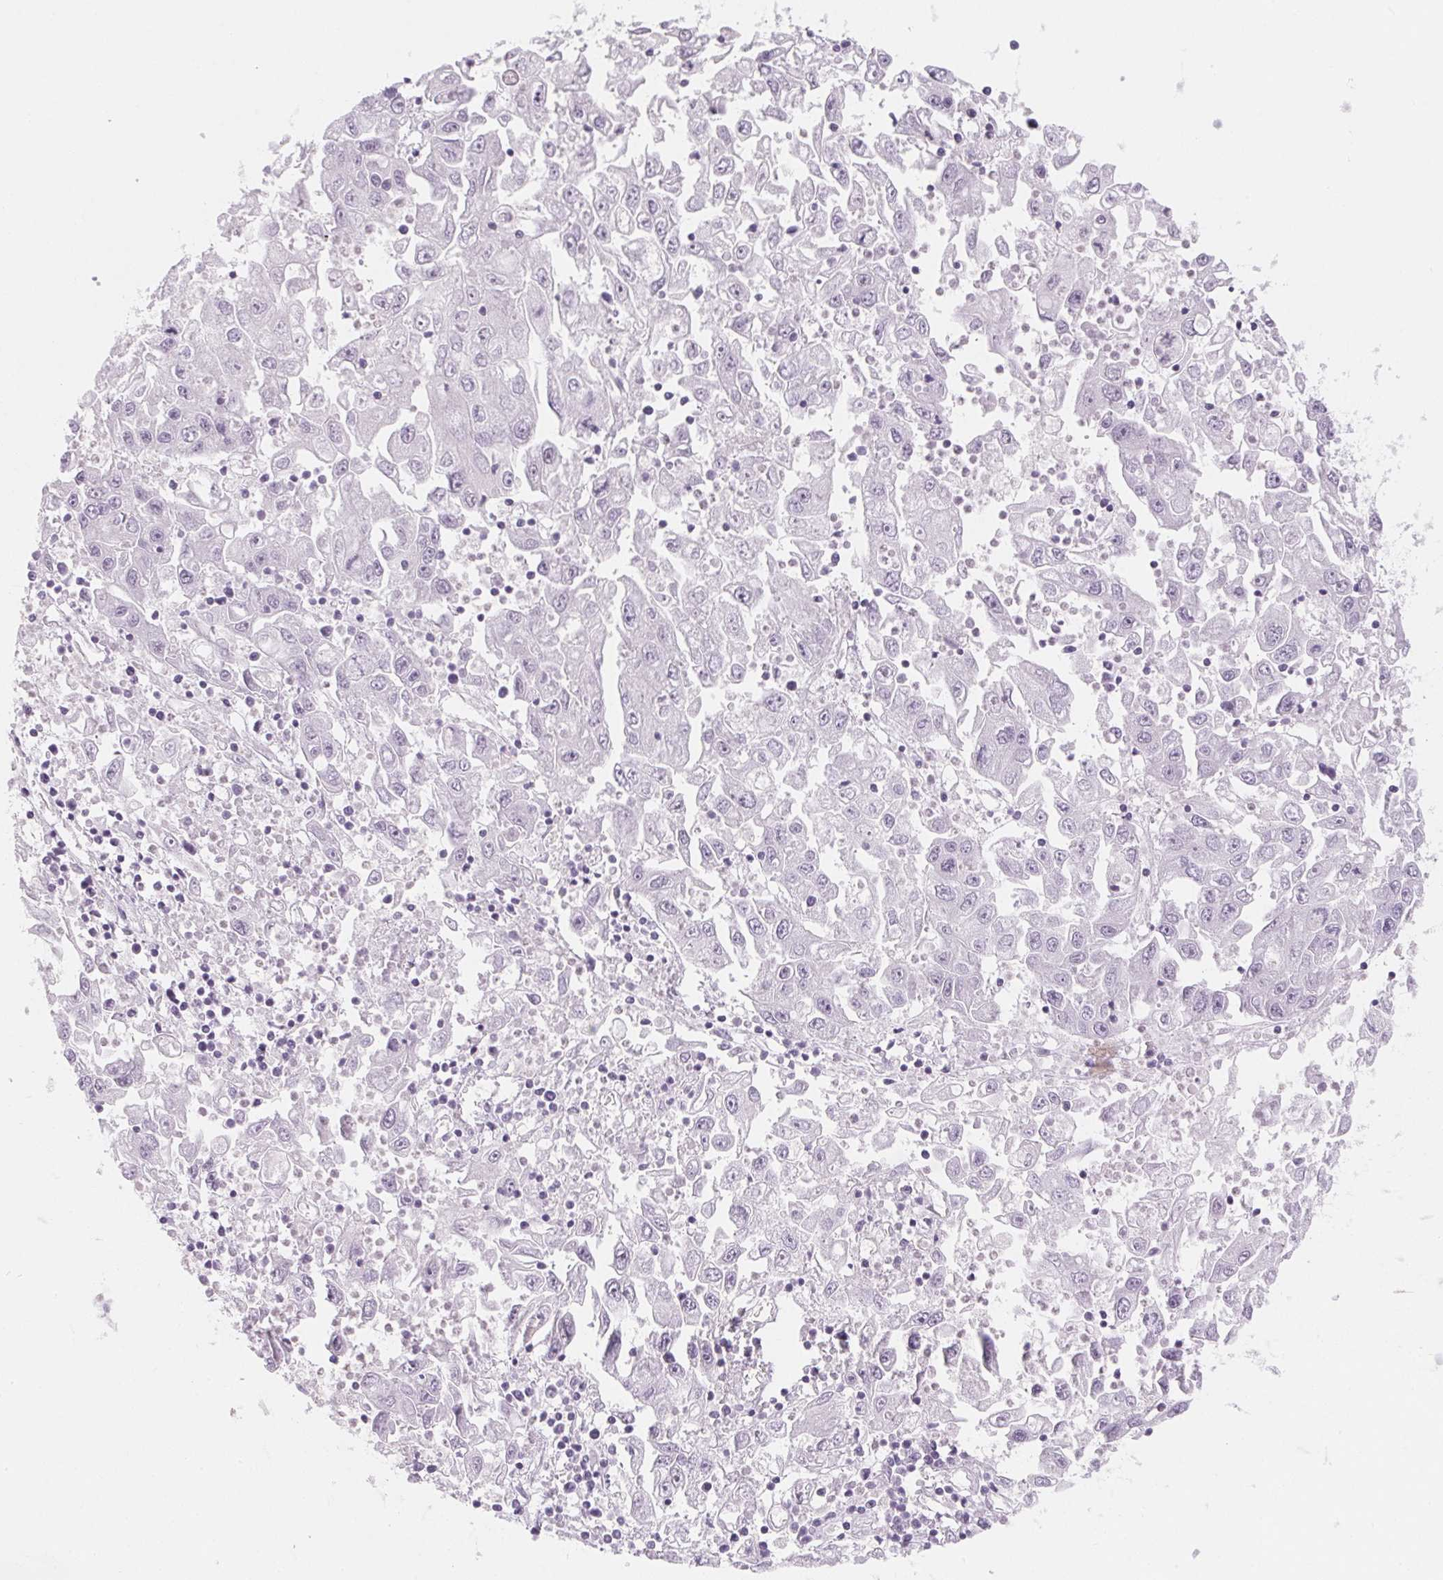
{"staining": {"intensity": "negative", "quantity": "none", "location": "none"}, "tissue": "endometrial cancer", "cell_type": "Tumor cells", "image_type": "cancer", "snomed": [{"axis": "morphology", "description": "Adenocarcinoma, NOS"}, {"axis": "topography", "description": "Uterus"}], "caption": "An image of endometrial cancer (adenocarcinoma) stained for a protein reveals no brown staining in tumor cells.", "gene": "RSBN1", "patient": {"sex": "female", "age": 62}}